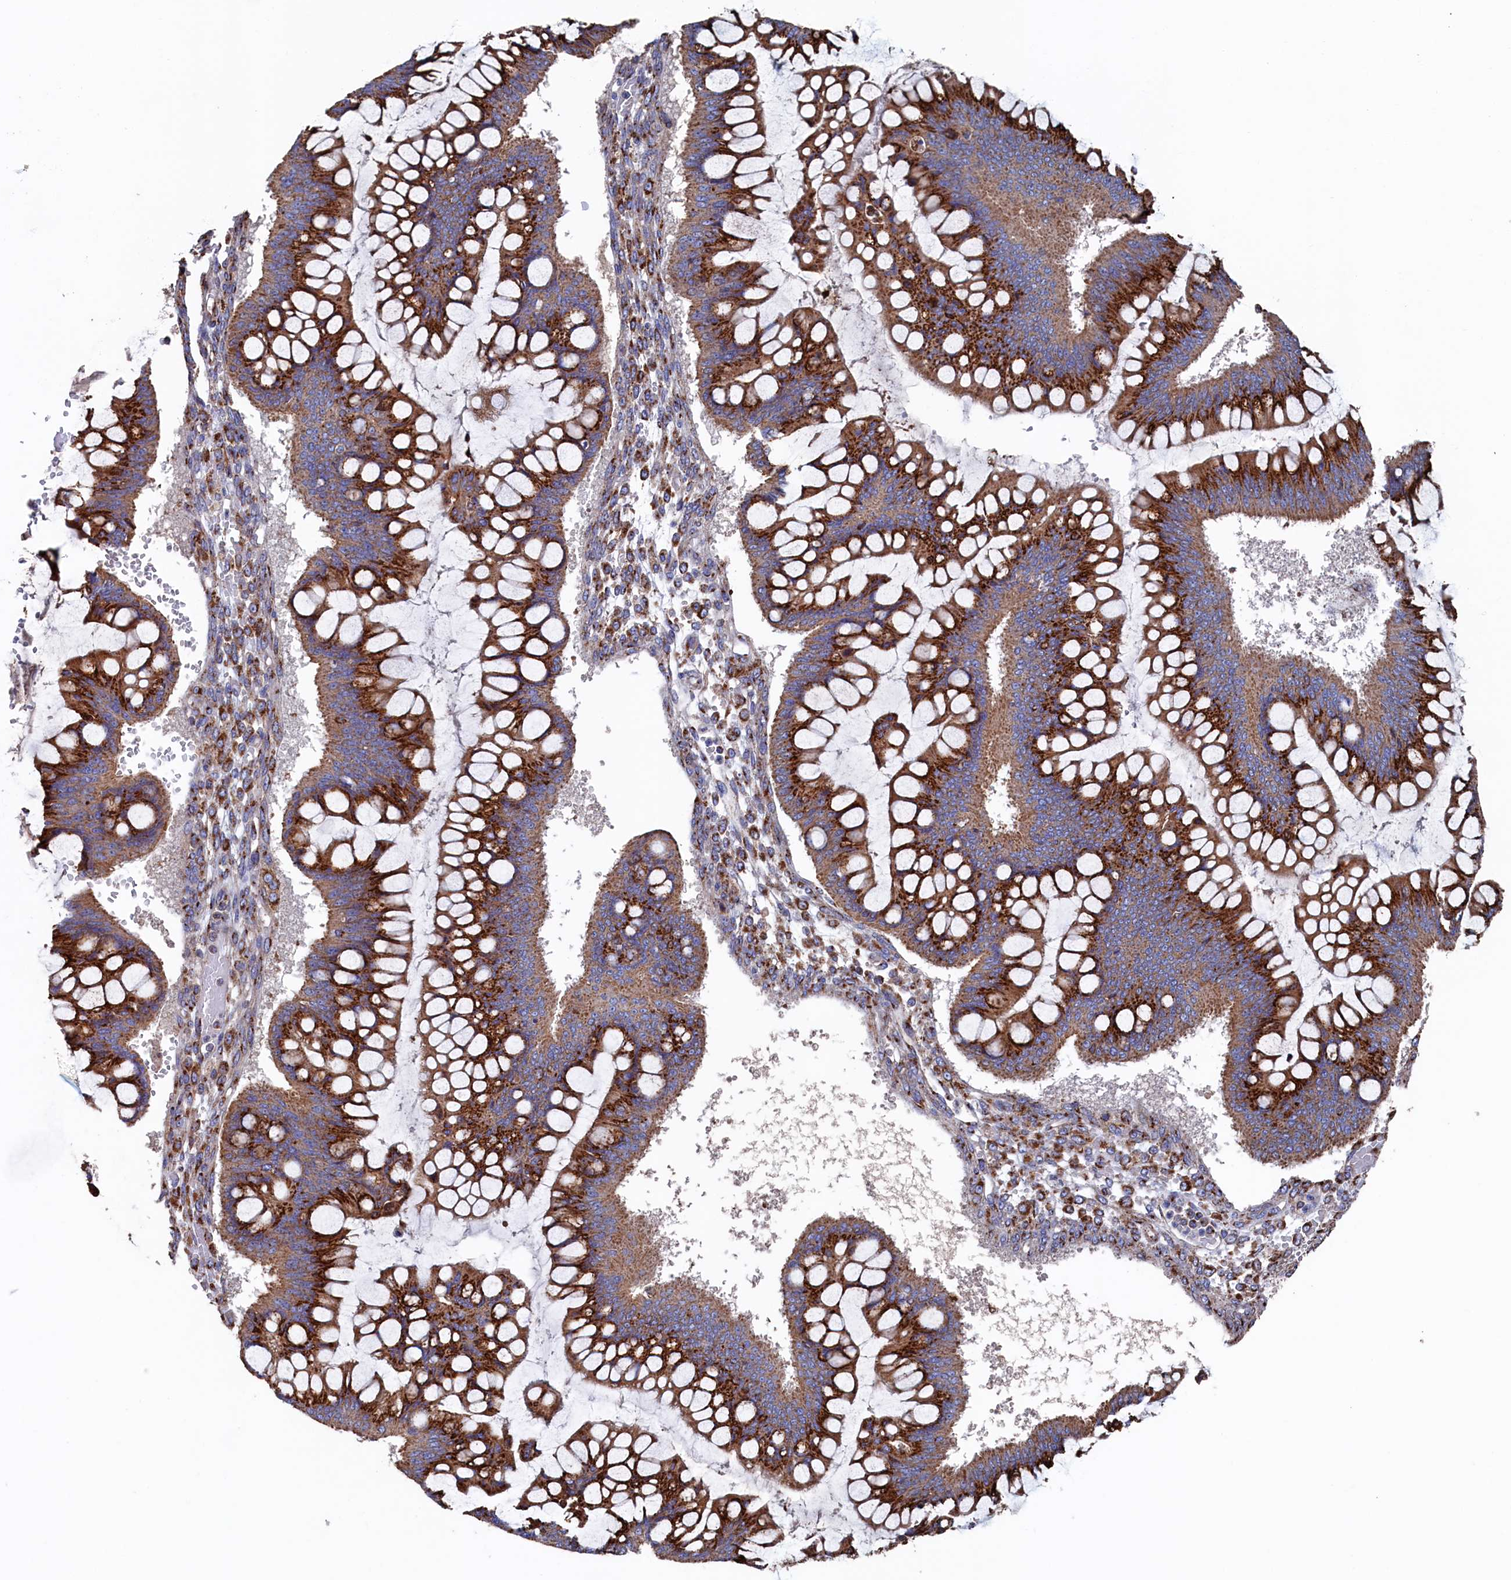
{"staining": {"intensity": "strong", "quantity": ">75%", "location": "cytoplasmic/membranous"}, "tissue": "ovarian cancer", "cell_type": "Tumor cells", "image_type": "cancer", "snomed": [{"axis": "morphology", "description": "Cystadenocarcinoma, mucinous, NOS"}, {"axis": "topography", "description": "Ovary"}], "caption": "High-magnification brightfield microscopy of ovarian cancer (mucinous cystadenocarcinoma) stained with DAB (brown) and counterstained with hematoxylin (blue). tumor cells exhibit strong cytoplasmic/membranous positivity is present in about>75% of cells.", "gene": "PRRC1", "patient": {"sex": "female", "age": 73}}